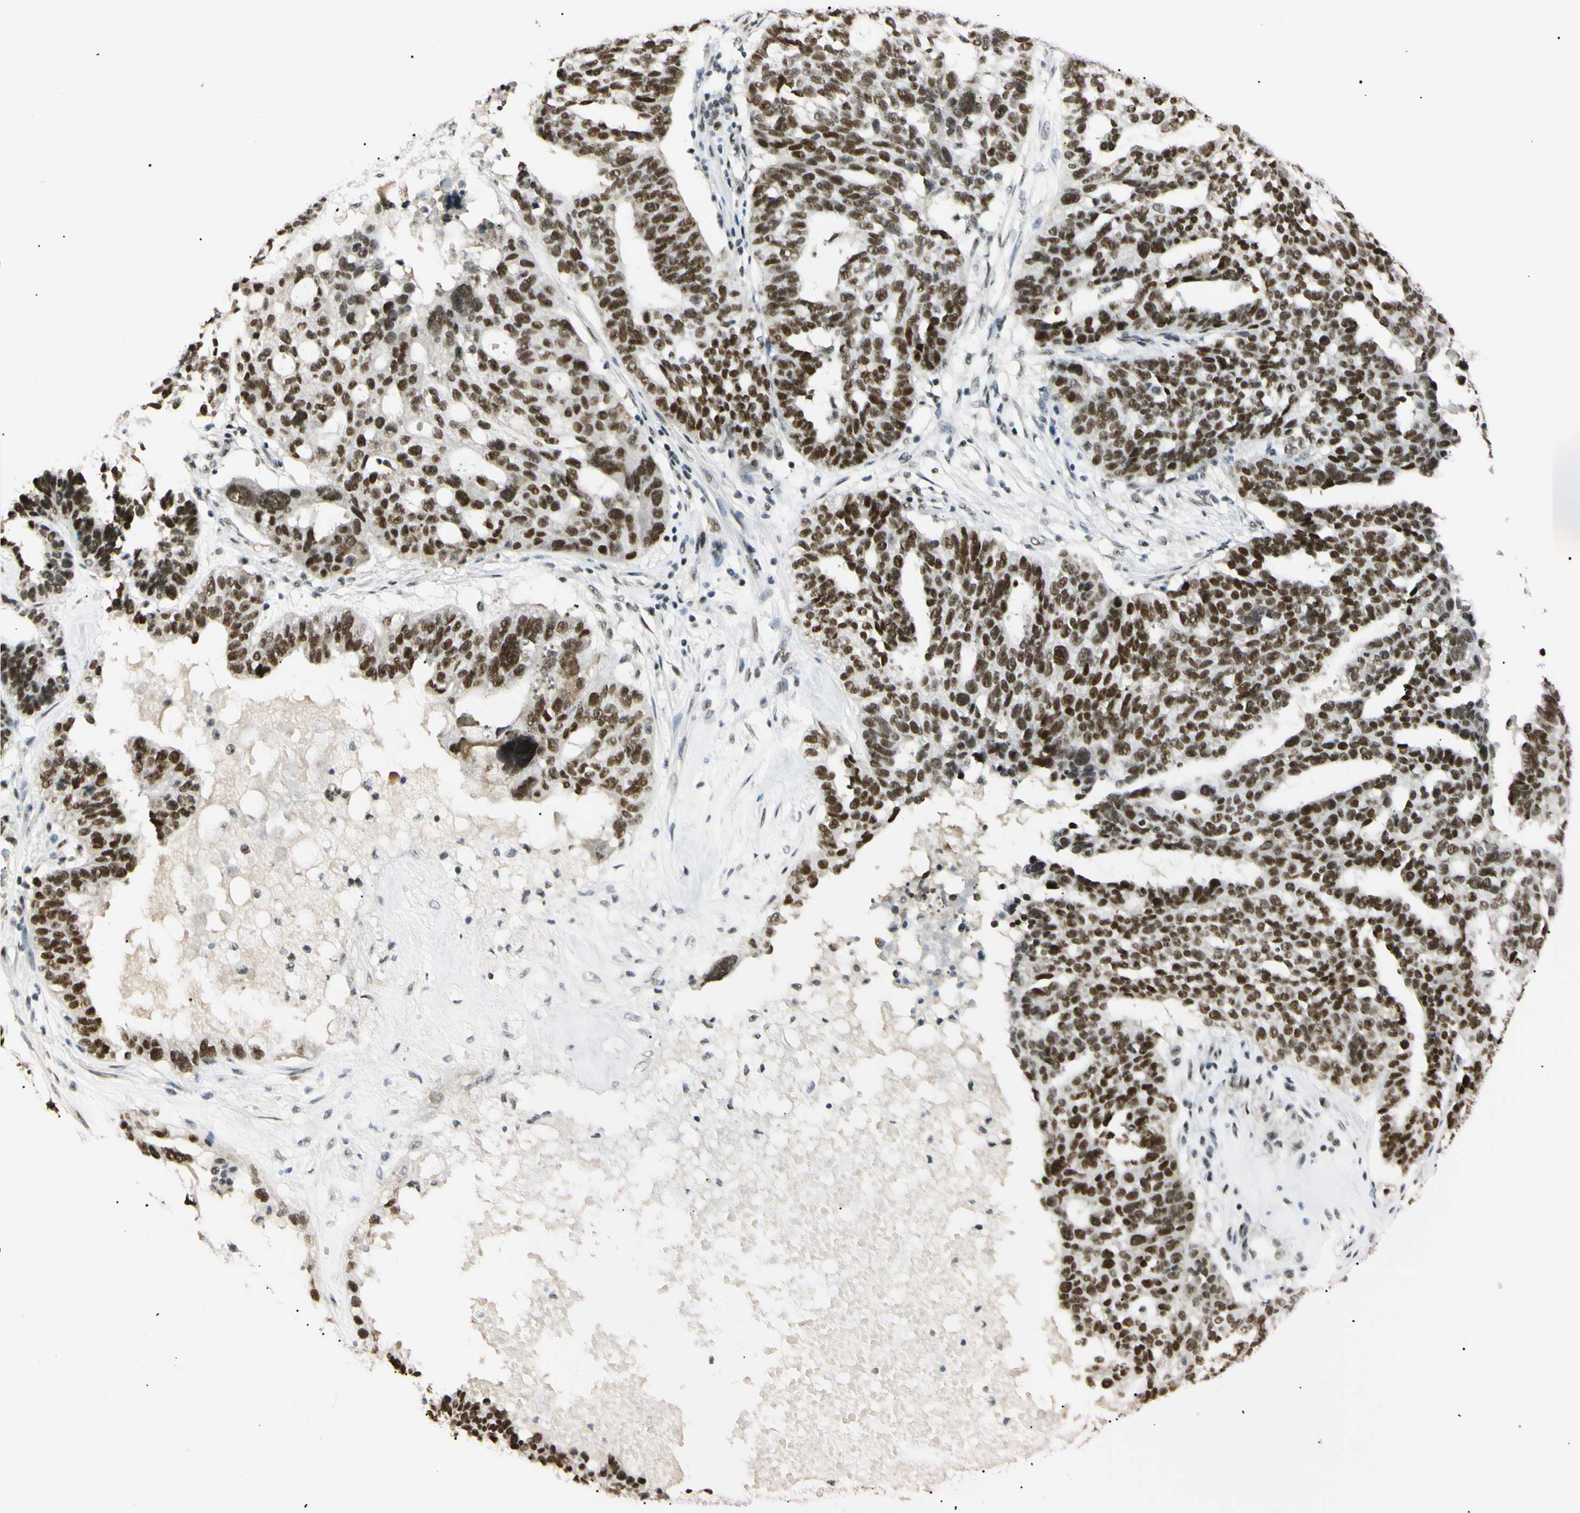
{"staining": {"intensity": "strong", "quantity": ">75%", "location": "nuclear"}, "tissue": "ovarian cancer", "cell_type": "Tumor cells", "image_type": "cancer", "snomed": [{"axis": "morphology", "description": "Cystadenocarcinoma, serous, NOS"}, {"axis": "topography", "description": "Ovary"}], "caption": "Protein expression analysis of ovarian cancer (serous cystadenocarcinoma) exhibits strong nuclear positivity in approximately >75% of tumor cells. Immunohistochemistry stains the protein in brown and the nuclei are stained blue.", "gene": "ZNF134", "patient": {"sex": "female", "age": 59}}